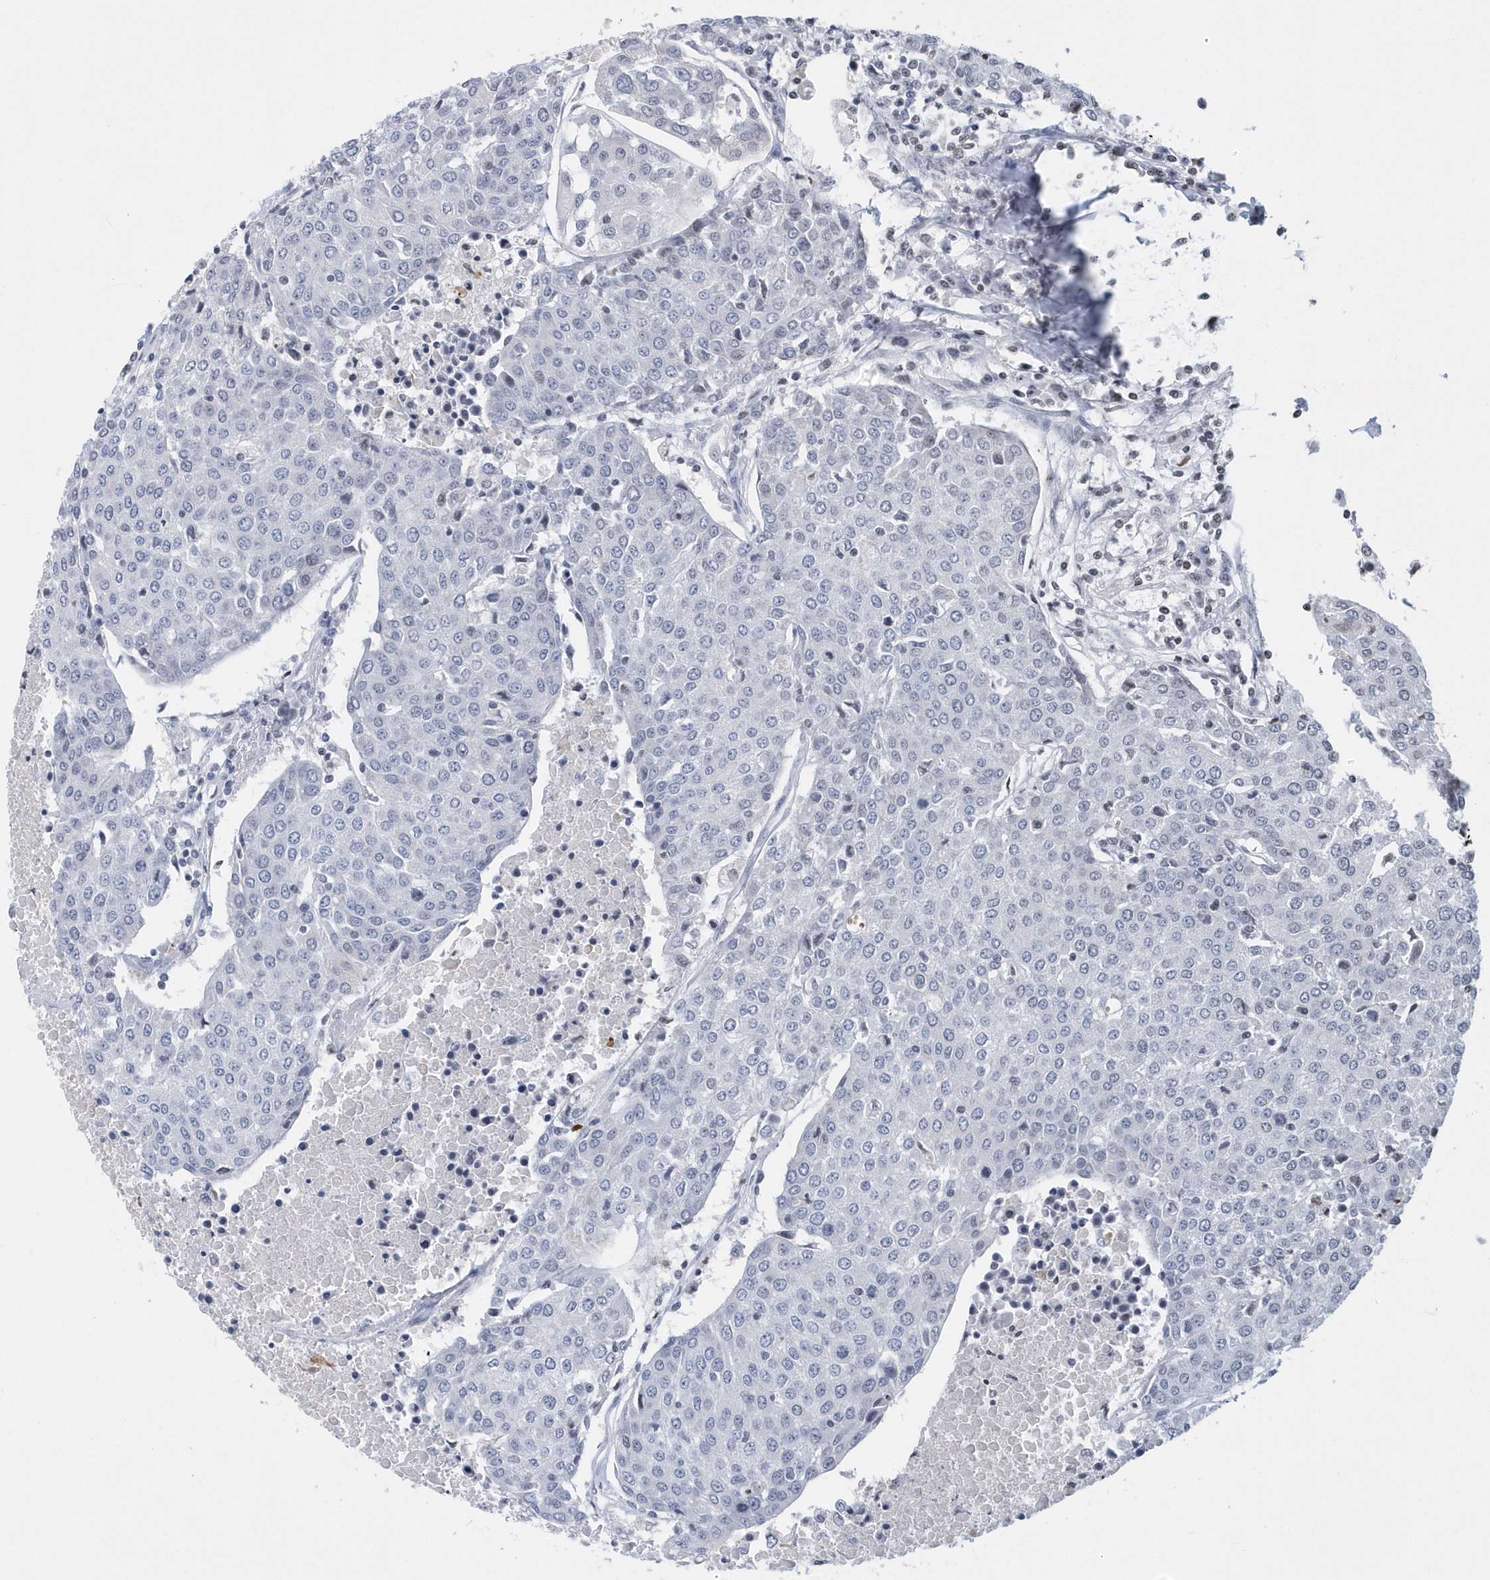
{"staining": {"intensity": "negative", "quantity": "none", "location": "none"}, "tissue": "urothelial cancer", "cell_type": "Tumor cells", "image_type": "cancer", "snomed": [{"axis": "morphology", "description": "Urothelial carcinoma, High grade"}, {"axis": "topography", "description": "Urinary bladder"}], "caption": "There is no significant positivity in tumor cells of urothelial cancer.", "gene": "VWA5B2", "patient": {"sex": "female", "age": 85}}